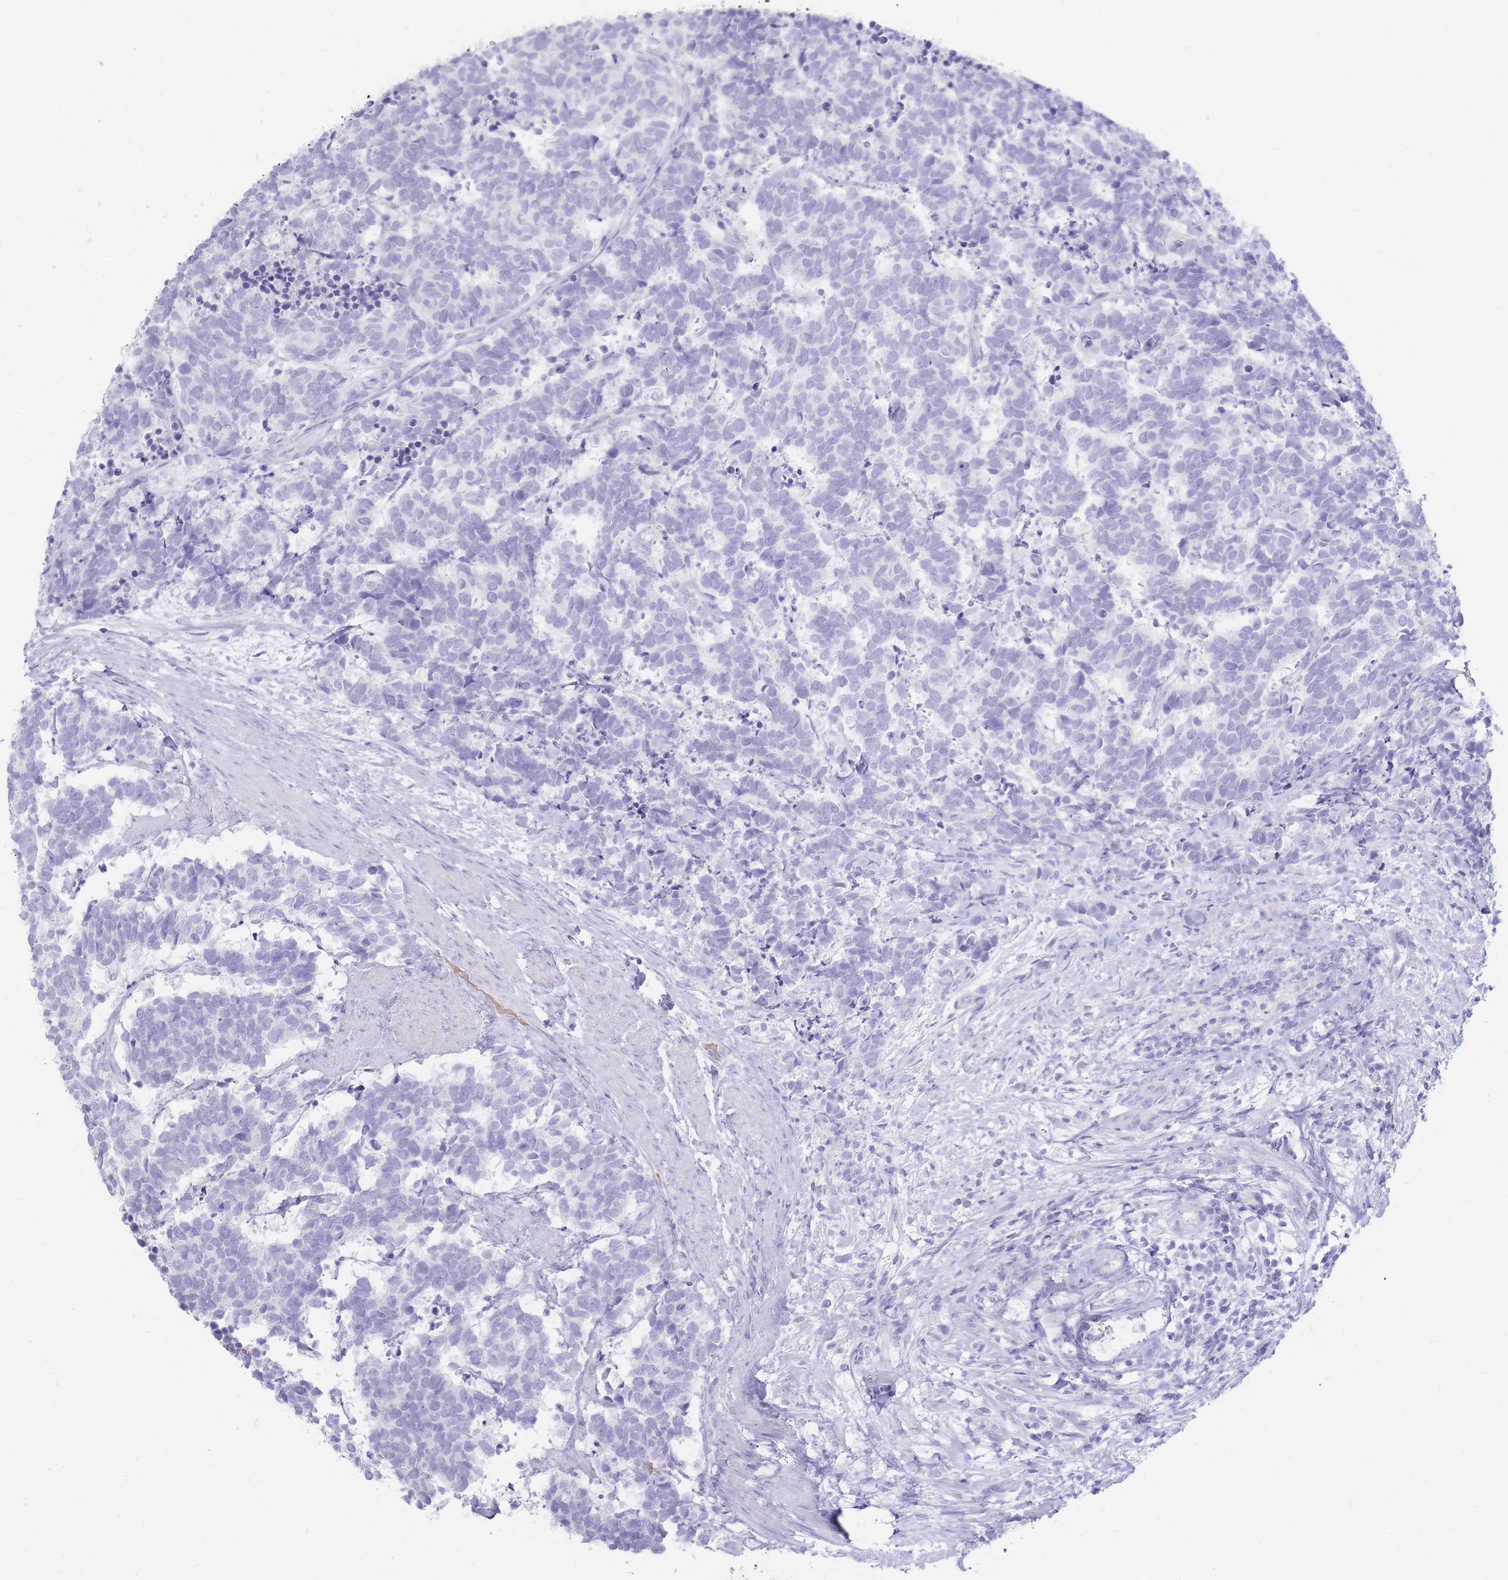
{"staining": {"intensity": "negative", "quantity": "none", "location": "none"}, "tissue": "carcinoid", "cell_type": "Tumor cells", "image_type": "cancer", "snomed": [{"axis": "morphology", "description": "Carcinoma, NOS"}, {"axis": "morphology", "description": "Carcinoid, malignant, NOS"}, {"axis": "topography", "description": "Prostate"}], "caption": "The immunohistochemistry (IHC) histopathology image has no significant positivity in tumor cells of carcinoid tissue.", "gene": "HBG2", "patient": {"sex": "male", "age": 57}}